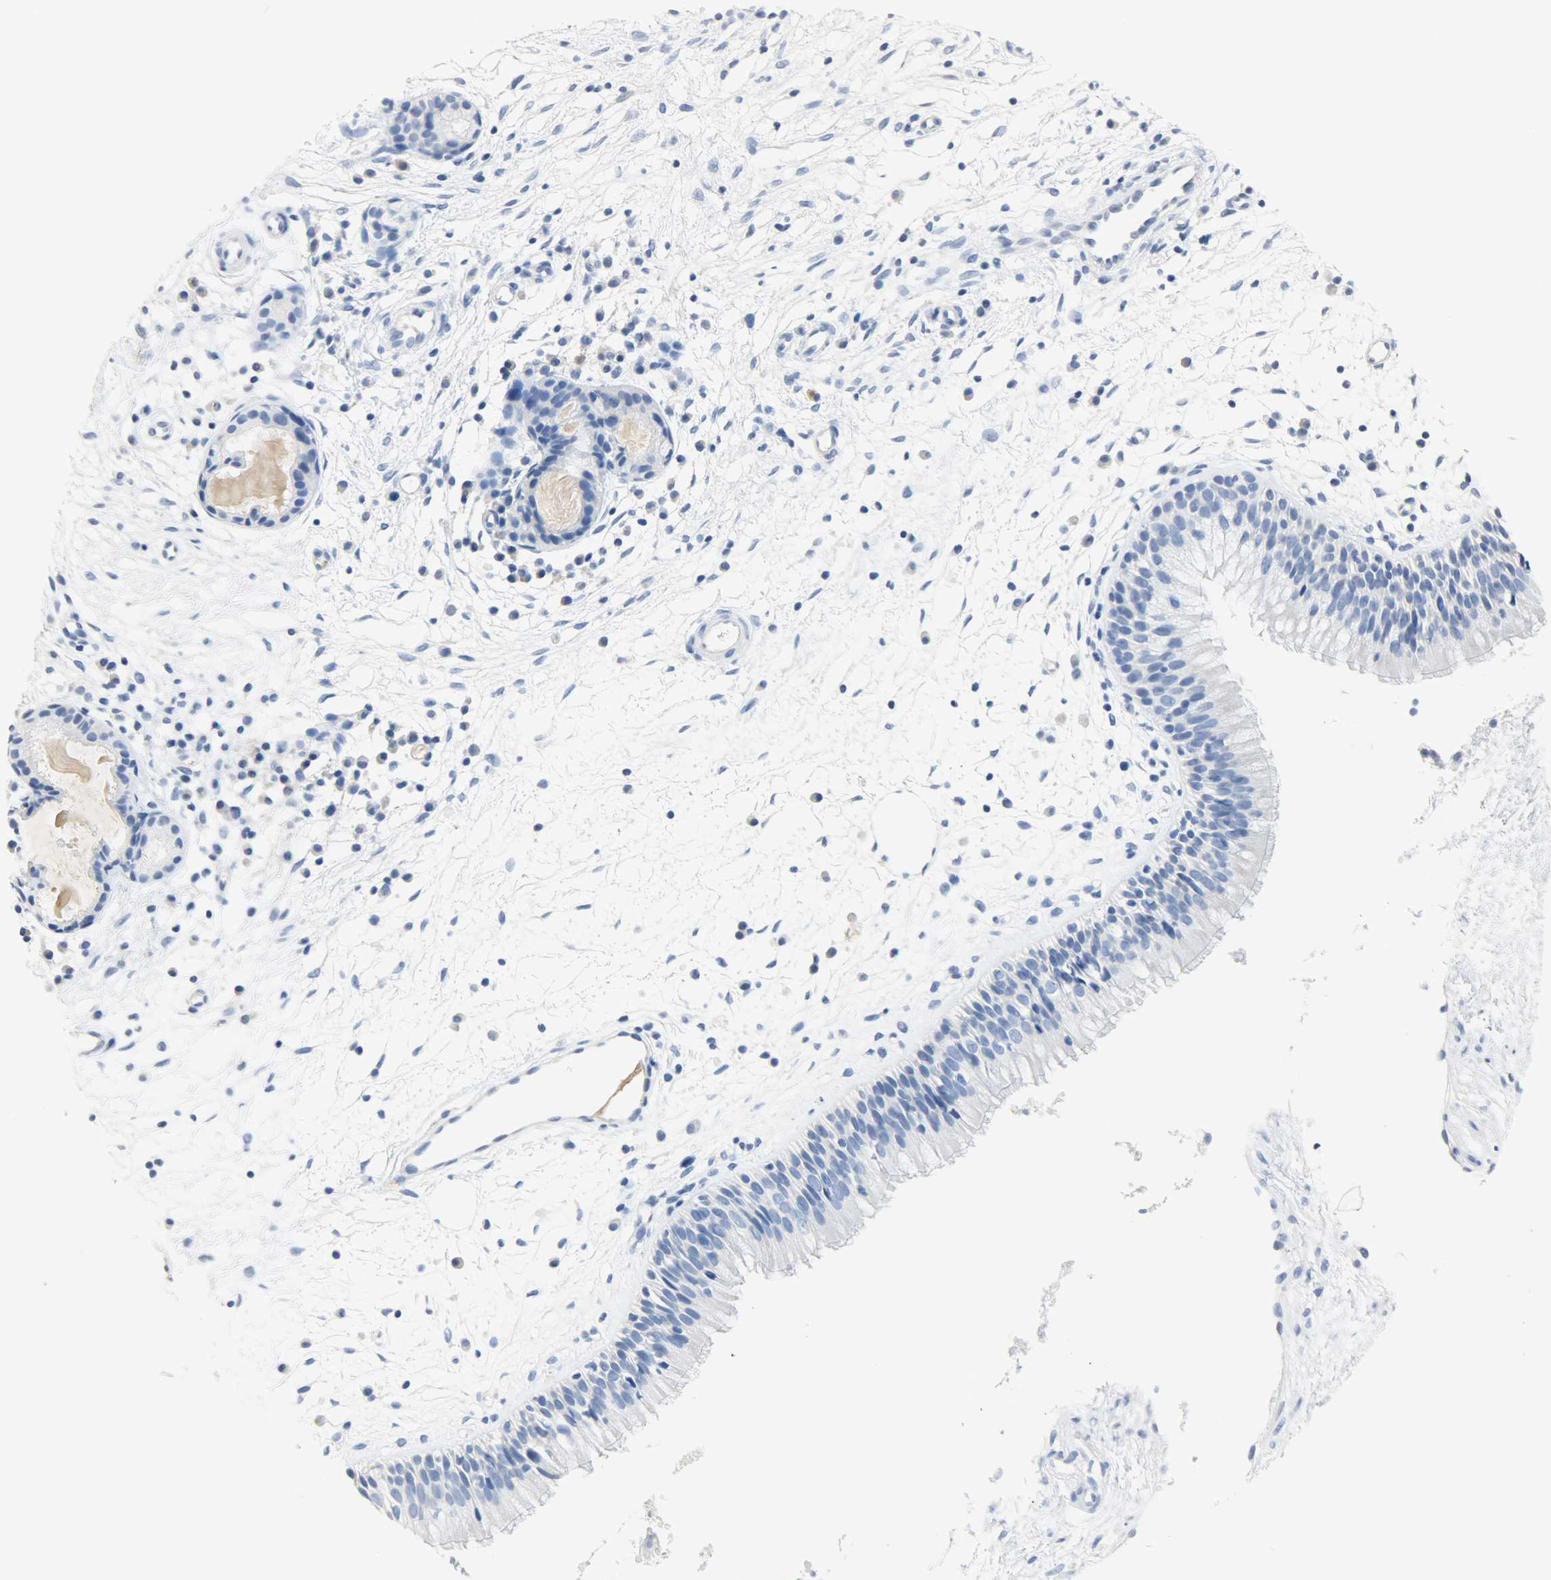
{"staining": {"intensity": "negative", "quantity": "none", "location": "none"}, "tissue": "nasopharynx", "cell_type": "Respiratory epithelial cells", "image_type": "normal", "snomed": [{"axis": "morphology", "description": "Normal tissue, NOS"}, {"axis": "topography", "description": "Nasopharynx"}], "caption": "IHC photomicrograph of normal nasopharynx: nasopharynx stained with DAB (3,3'-diaminobenzidine) exhibits no significant protein expression in respiratory epithelial cells. (Stains: DAB (3,3'-diaminobenzidine) immunohistochemistry (IHC) with hematoxylin counter stain, Microscopy: brightfield microscopy at high magnification).", "gene": "CA3", "patient": {"sex": "male", "age": 21}}